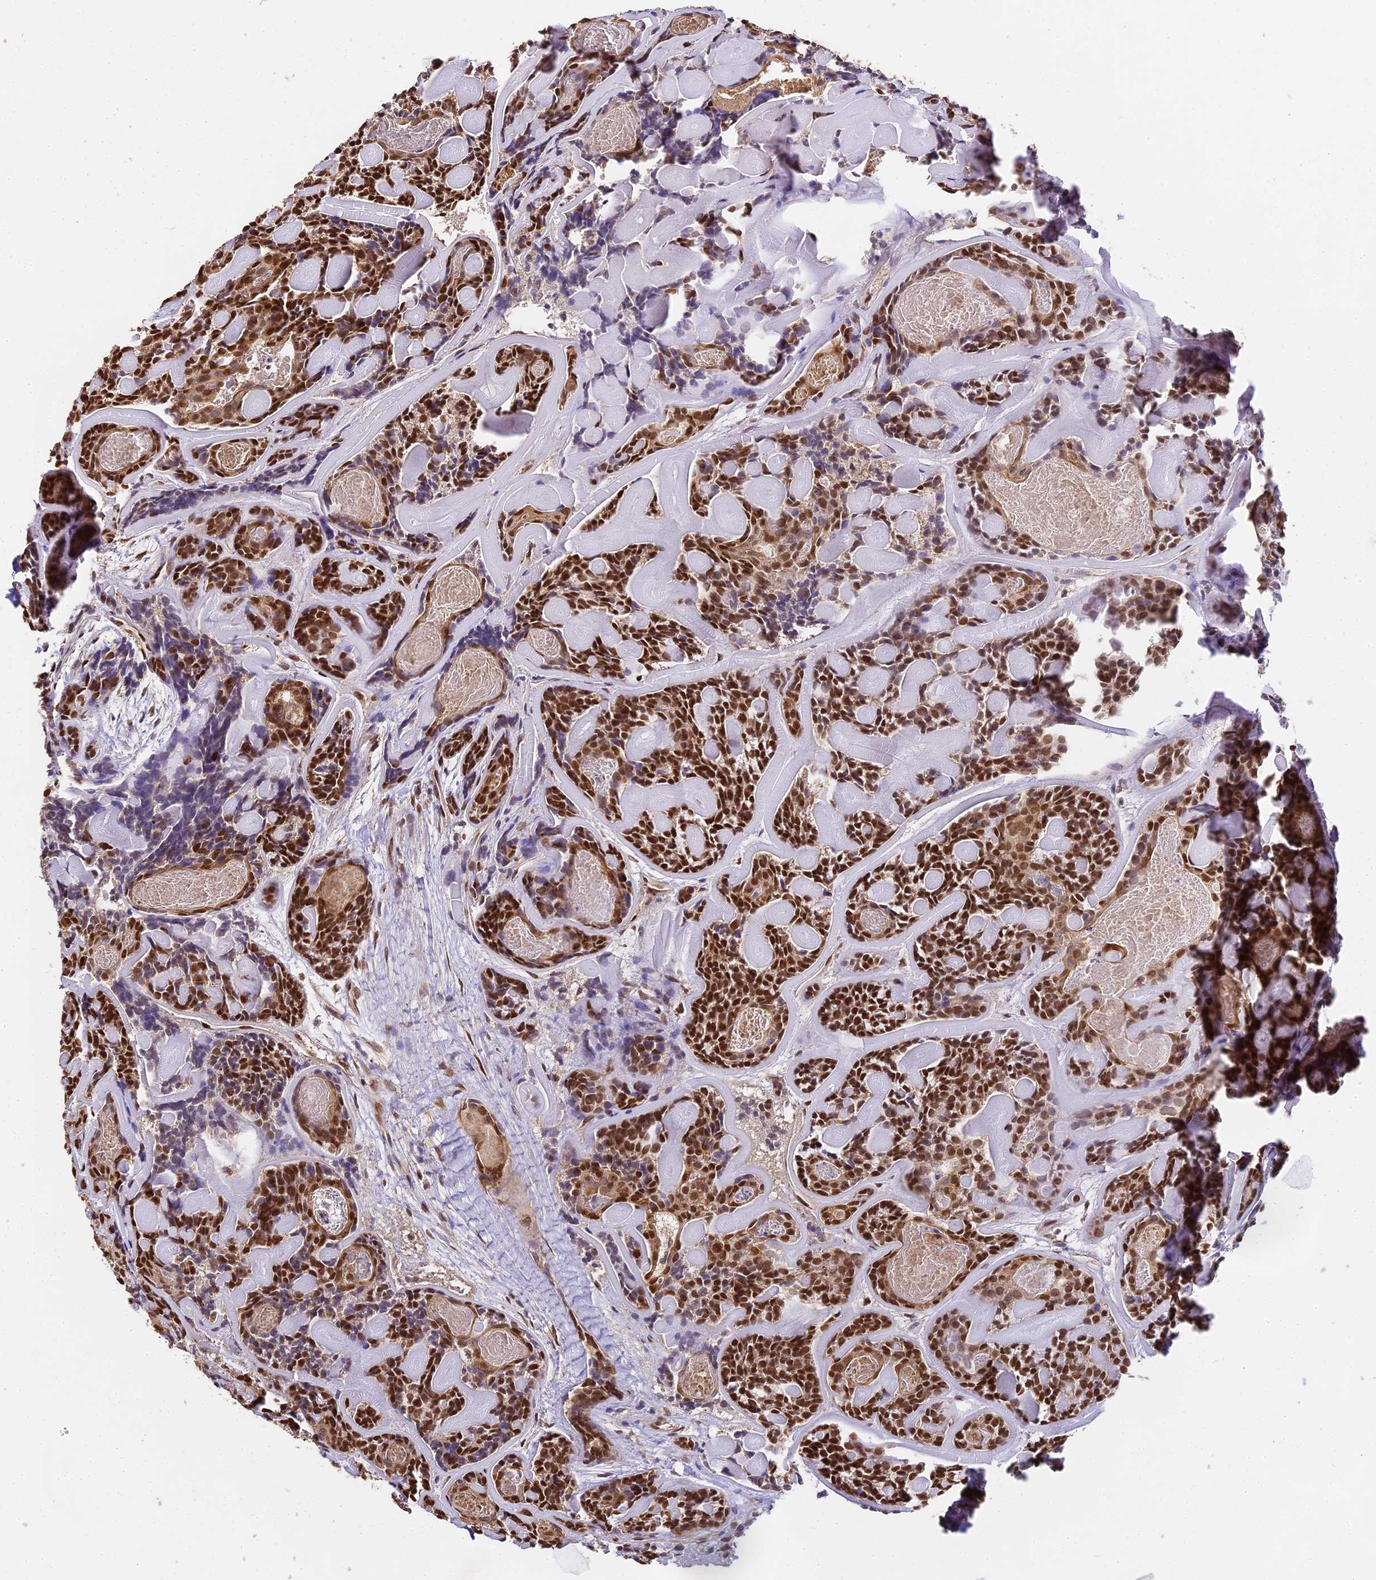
{"staining": {"intensity": "strong", "quantity": ">75%", "location": "nuclear"}, "tissue": "head and neck cancer", "cell_type": "Tumor cells", "image_type": "cancer", "snomed": [{"axis": "morphology", "description": "Adenocarcinoma, NOS"}, {"axis": "topography", "description": "Salivary gland"}, {"axis": "topography", "description": "Head-Neck"}], "caption": "Human head and neck adenocarcinoma stained with a protein marker shows strong staining in tumor cells.", "gene": "HNRNPA1", "patient": {"sex": "female", "age": 63}}